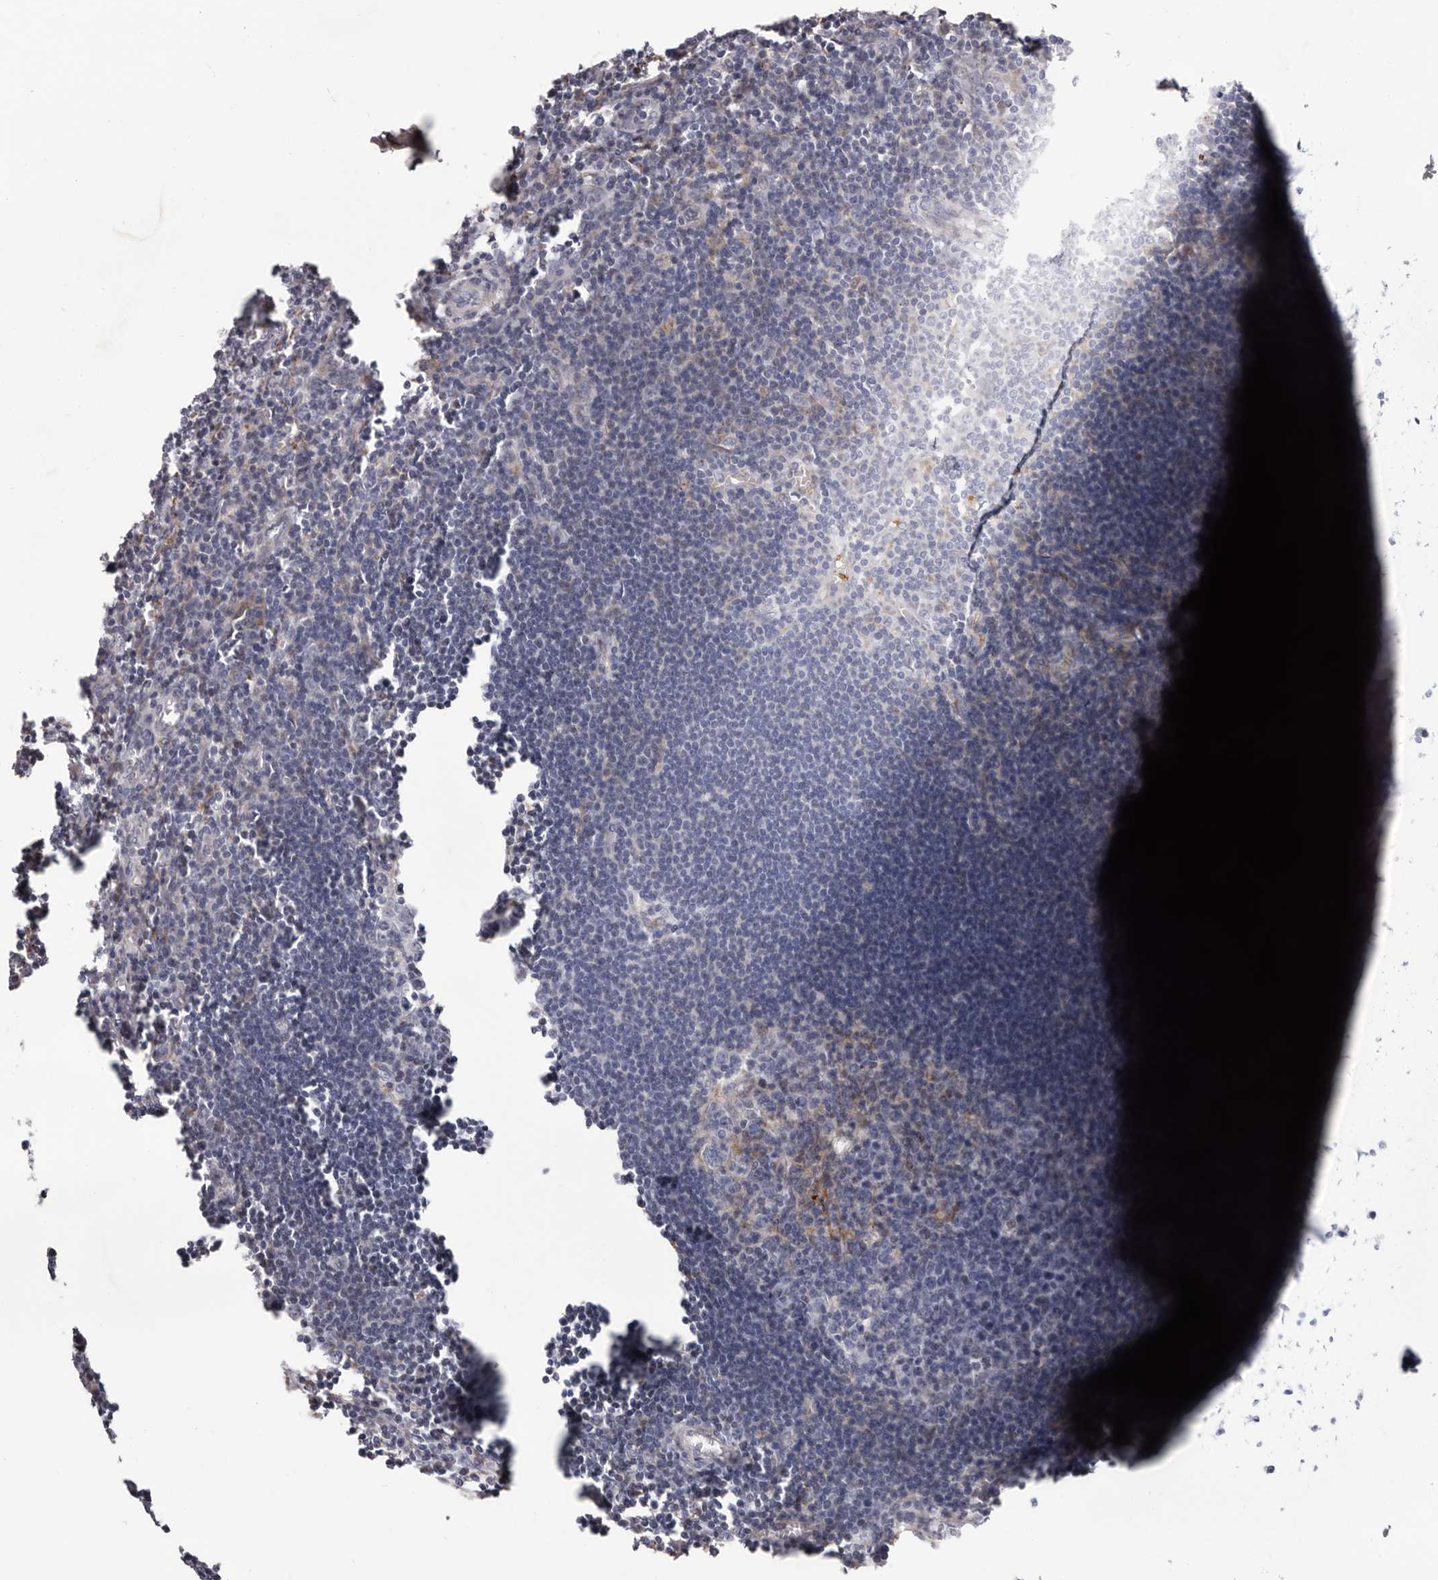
{"staining": {"intensity": "negative", "quantity": "none", "location": "none"}, "tissue": "lymph node", "cell_type": "Germinal center cells", "image_type": "normal", "snomed": [{"axis": "morphology", "description": "Normal tissue, NOS"}, {"axis": "morphology", "description": "Malignant melanoma, Metastatic site"}, {"axis": "topography", "description": "Lymph node"}], "caption": "DAB immunohistochemical staining of unremarkable lymph node exhibits no significant expression in germinal center cells.", "gene": "NUBPL", "patient": {"sex": "male", "age": 41}}